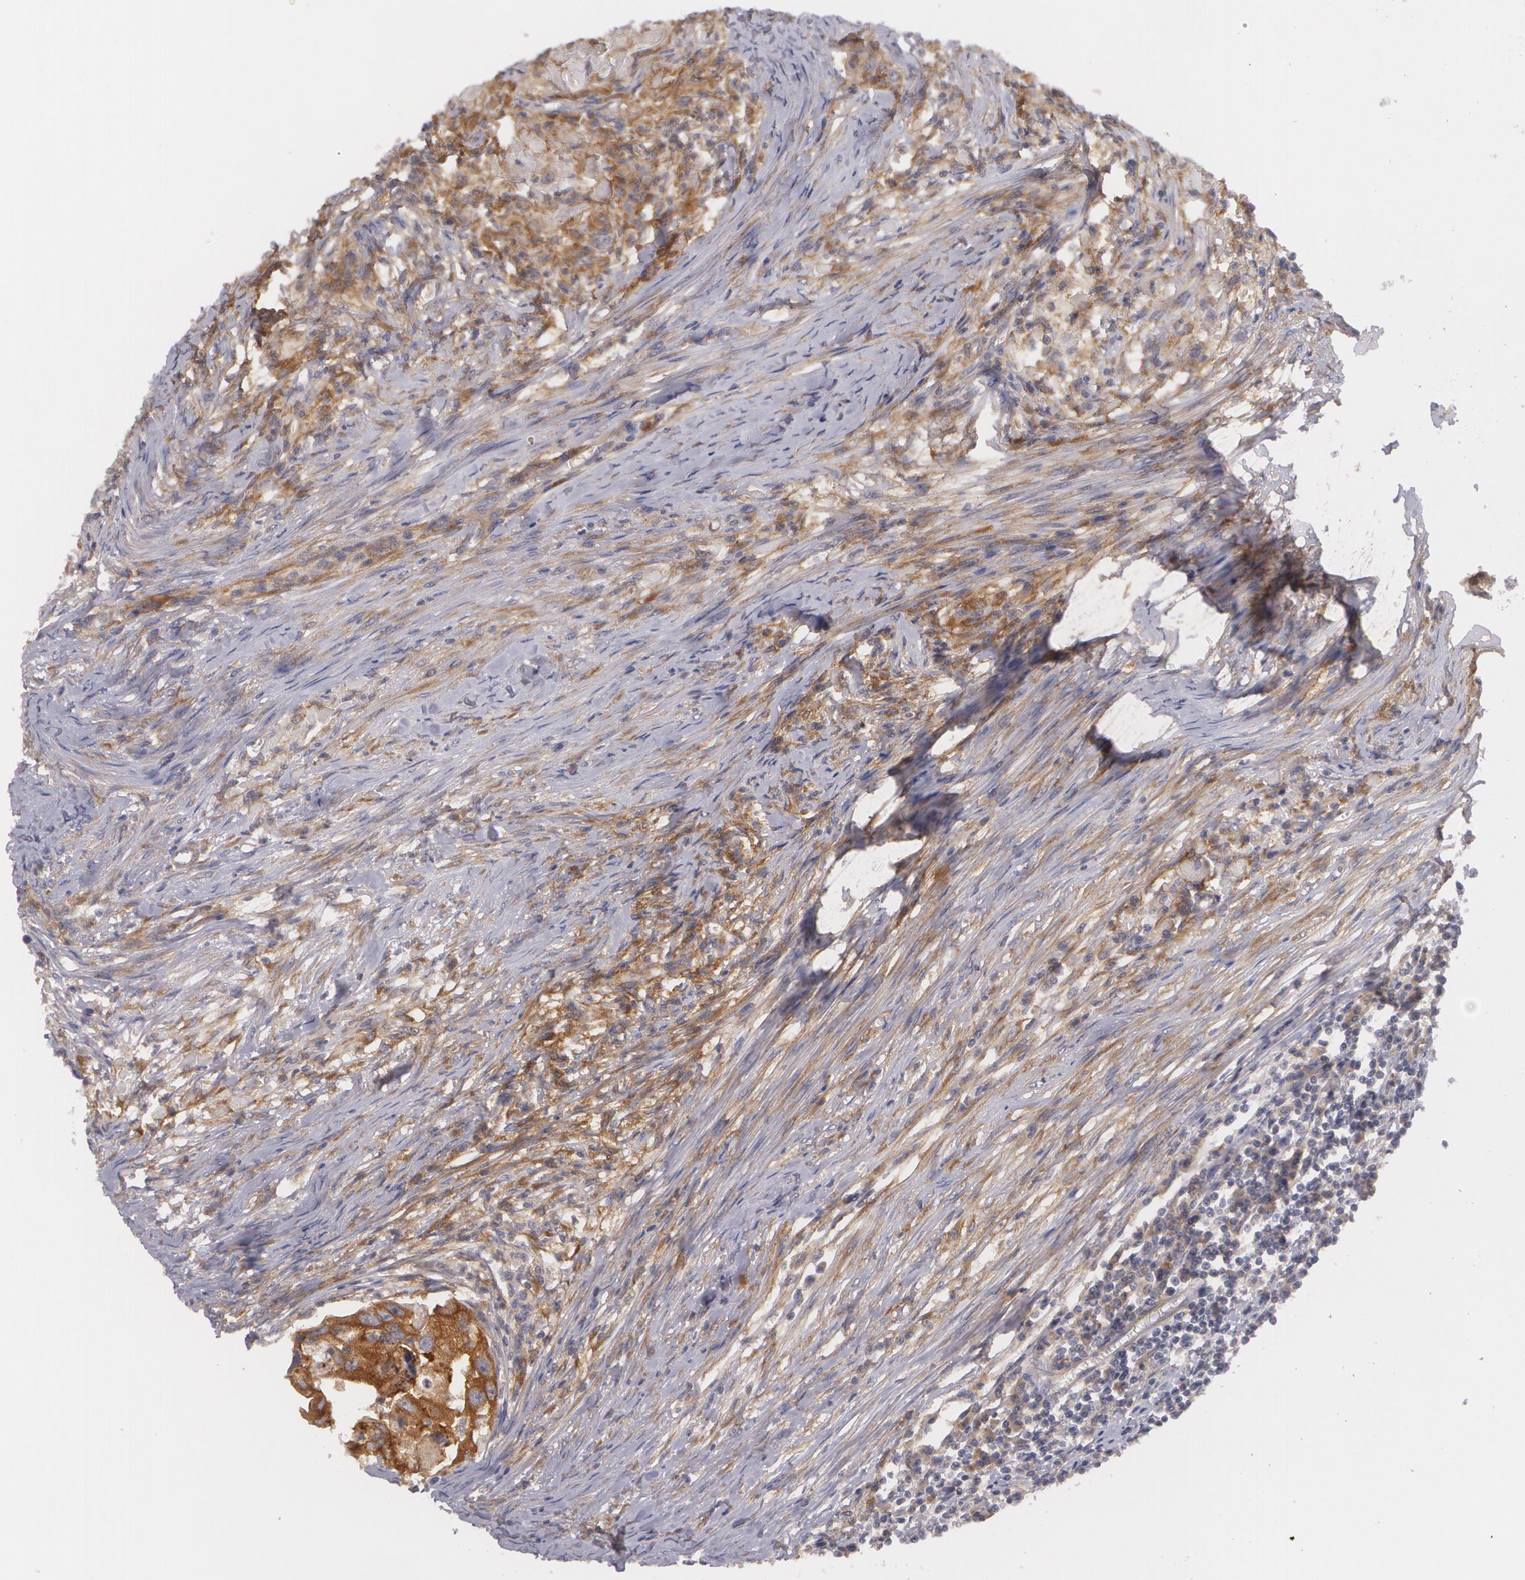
{"staining": {"intensity": "strong", "quantity": ">75%", "location": "cytoplasmic/membranous"}, "tissue": "head and neck cancer", "cell_type": "Tumor cells", "image_type": "cancer", "snomed": [{"axis": "morphology", "description": "Squamous cell carcinoma, NOS"}, {"axis": "topography", "description": "Head-Neck"}], "caption": "Immunohistochemistry of head and neck cancer (squamous cell carcinoma) displays high levels of strong cytoplasmic/membranous expression in approximately >75% of tumor cells.", "gene": "CASK", "patient": {"sex": "male", "age": 64}}